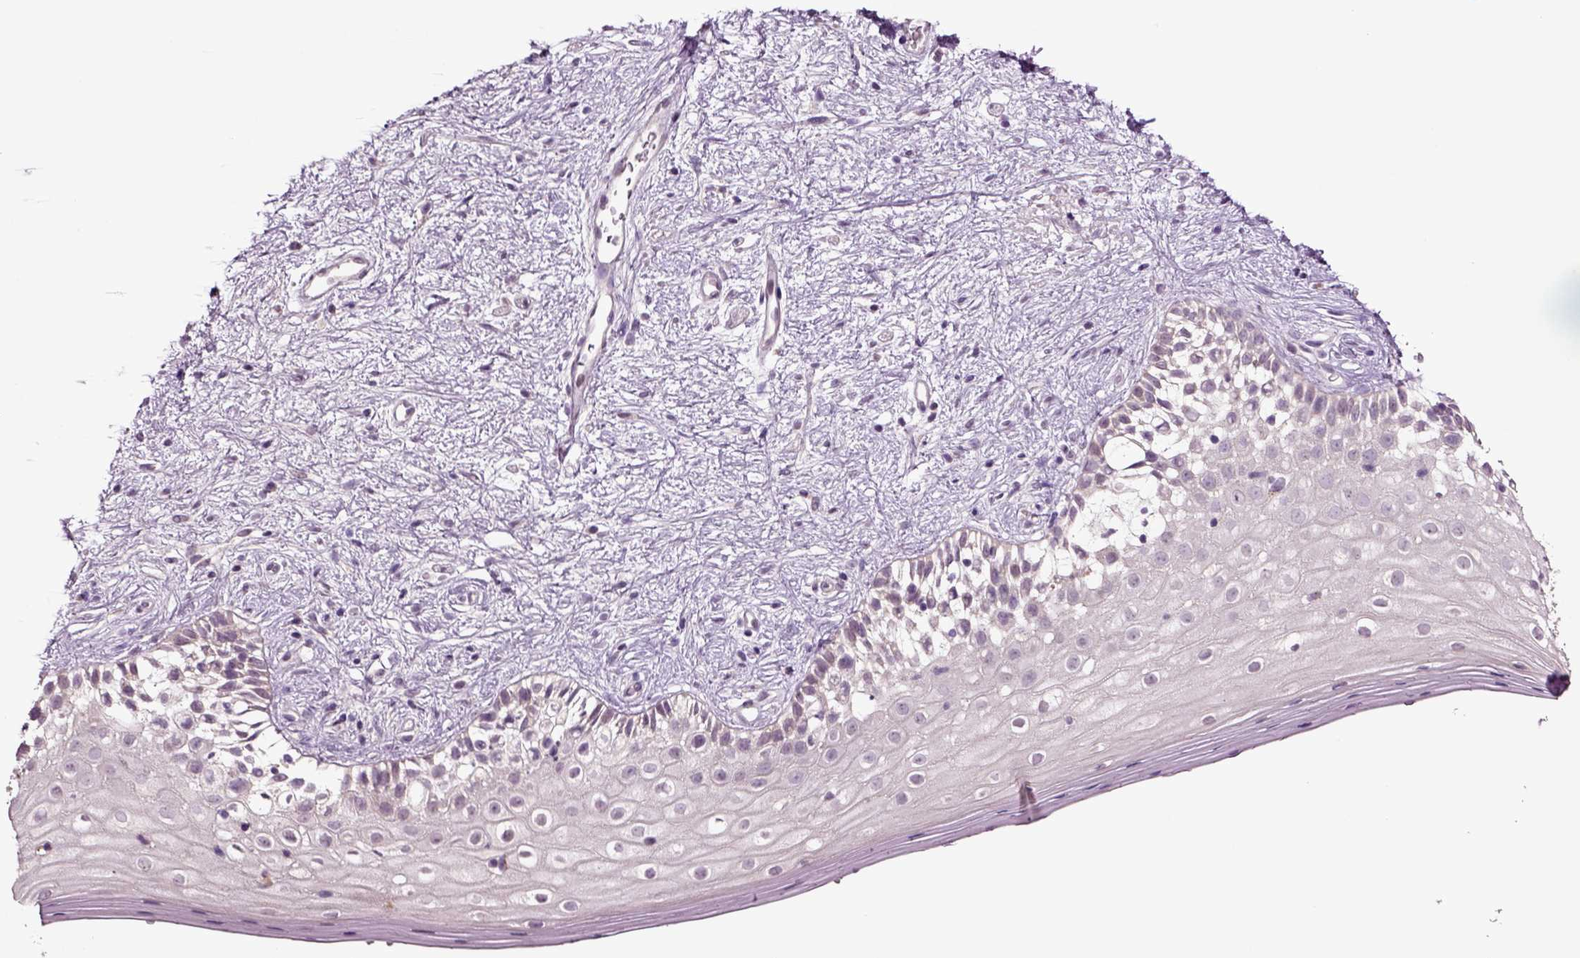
{"staining": {"intensity": "negative", "quantity": "none", "location": "none"}, "tissue": "vagina", "cell_type": "Squamous epithelial cells", "image_type": "normal", "snomed": [{"axis": "morphology", "description": "Normal tissue, NOS"}, {"axis": "topography", "description": "Vagina"}], "caption": "A photomicrograph of vagina stained for a protein shows no brown staining in squamous epithelial cells. (DAB (3,3'-diaminobenzidine) immunohistochemistry with hematoxylin counter stain).", "gene": "SLC17A6", "patient": {"sex": "female", "age": 47}}